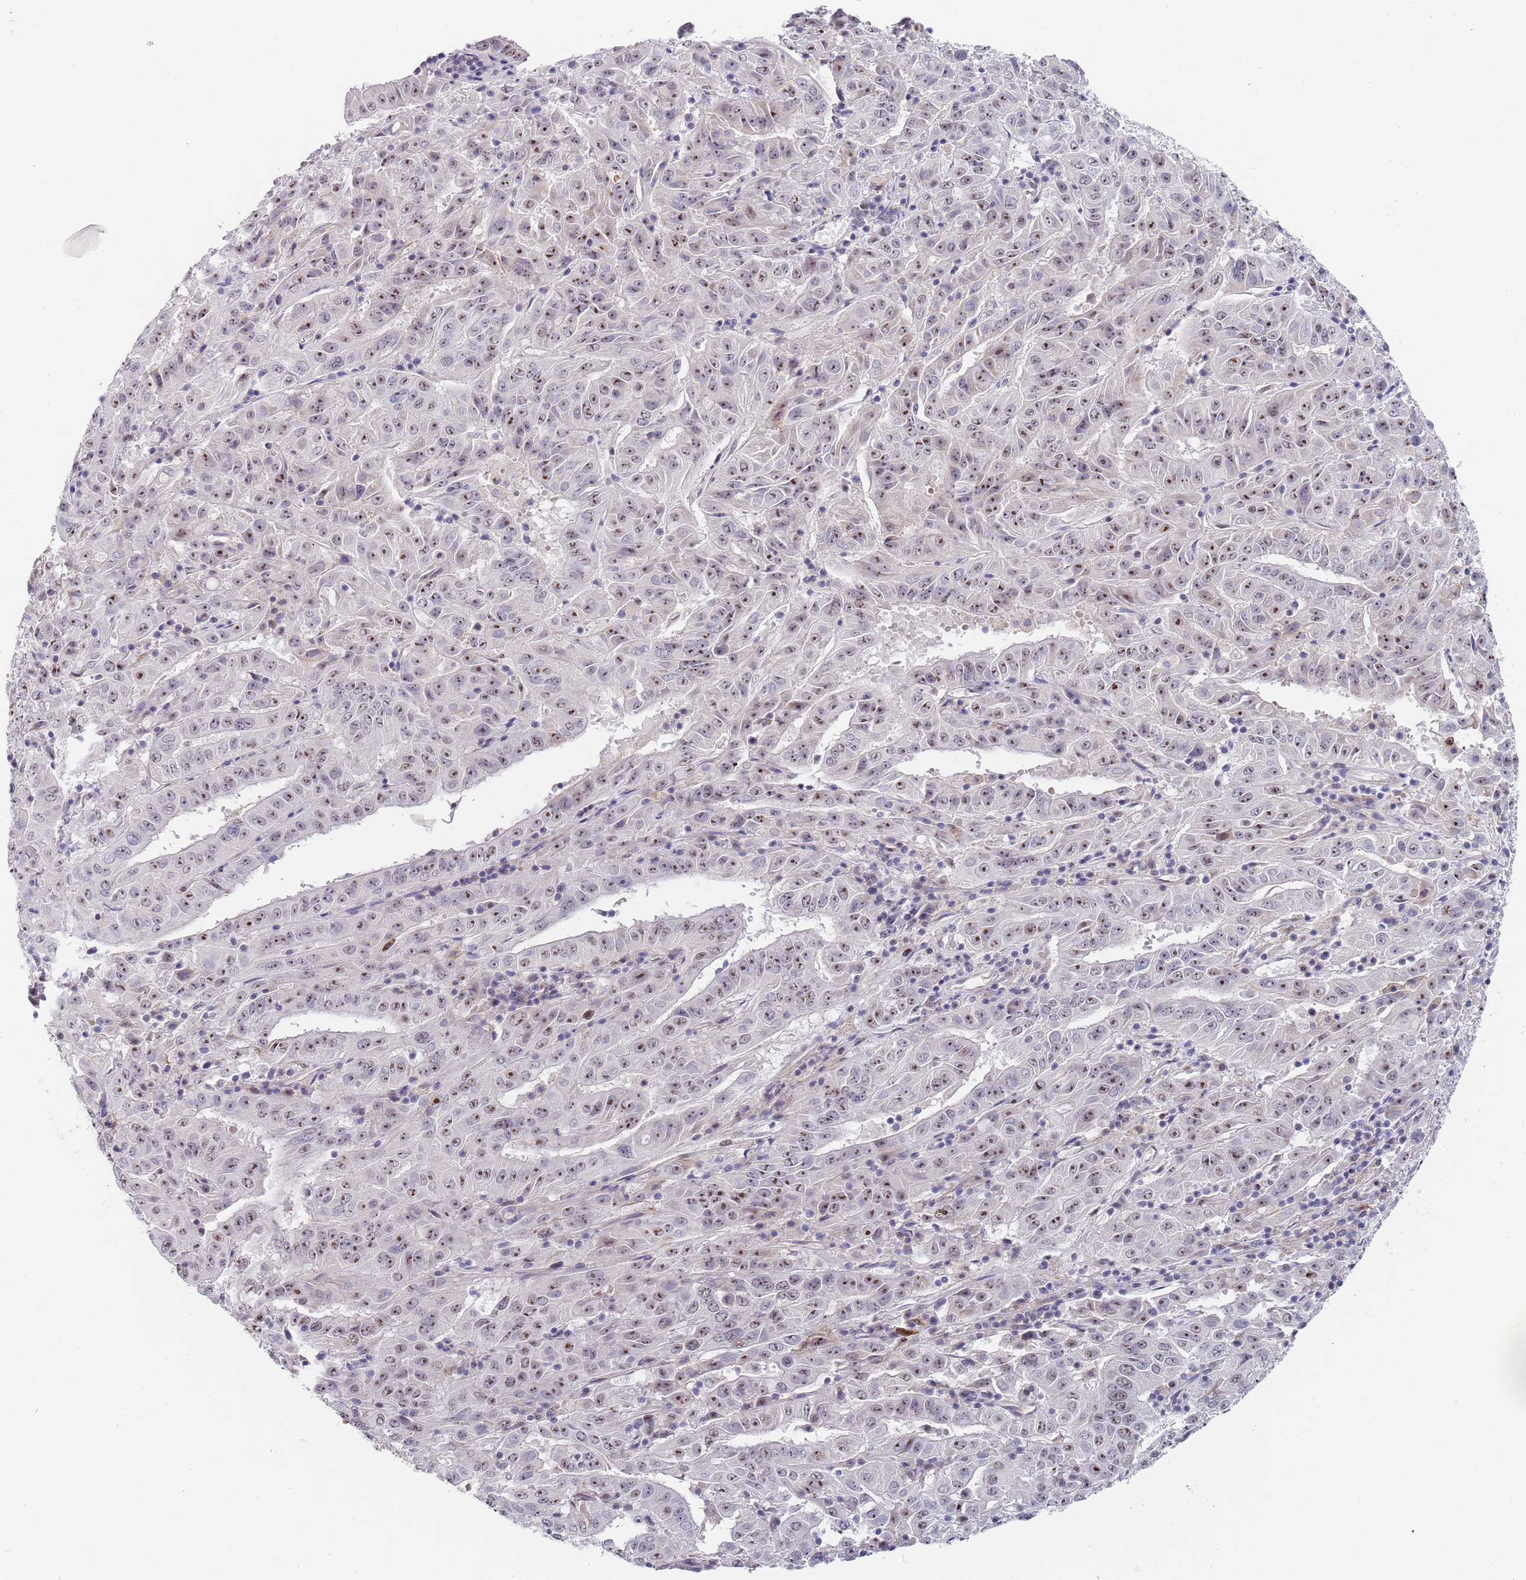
{"staining": {"intensity": "moderate", "quantity": ">75%", "location": "nuclear"}, "tissue": "pancreatic cancer", "cell_type": "Tumor cells", "image_type": "cancer", "snomed": [{"axis": "morphology", "description": "Adenocarcinoma, NOS"}, {"axis": "topography", "description": "Pancreas"}], "caption": "Pancreatic cancer (adenocarcinoma) stained with a protein marker demonstrates moderate staining in tumor cells.", "gene": "PLCL2", "patient": {"sex": "male", "age": 63}}